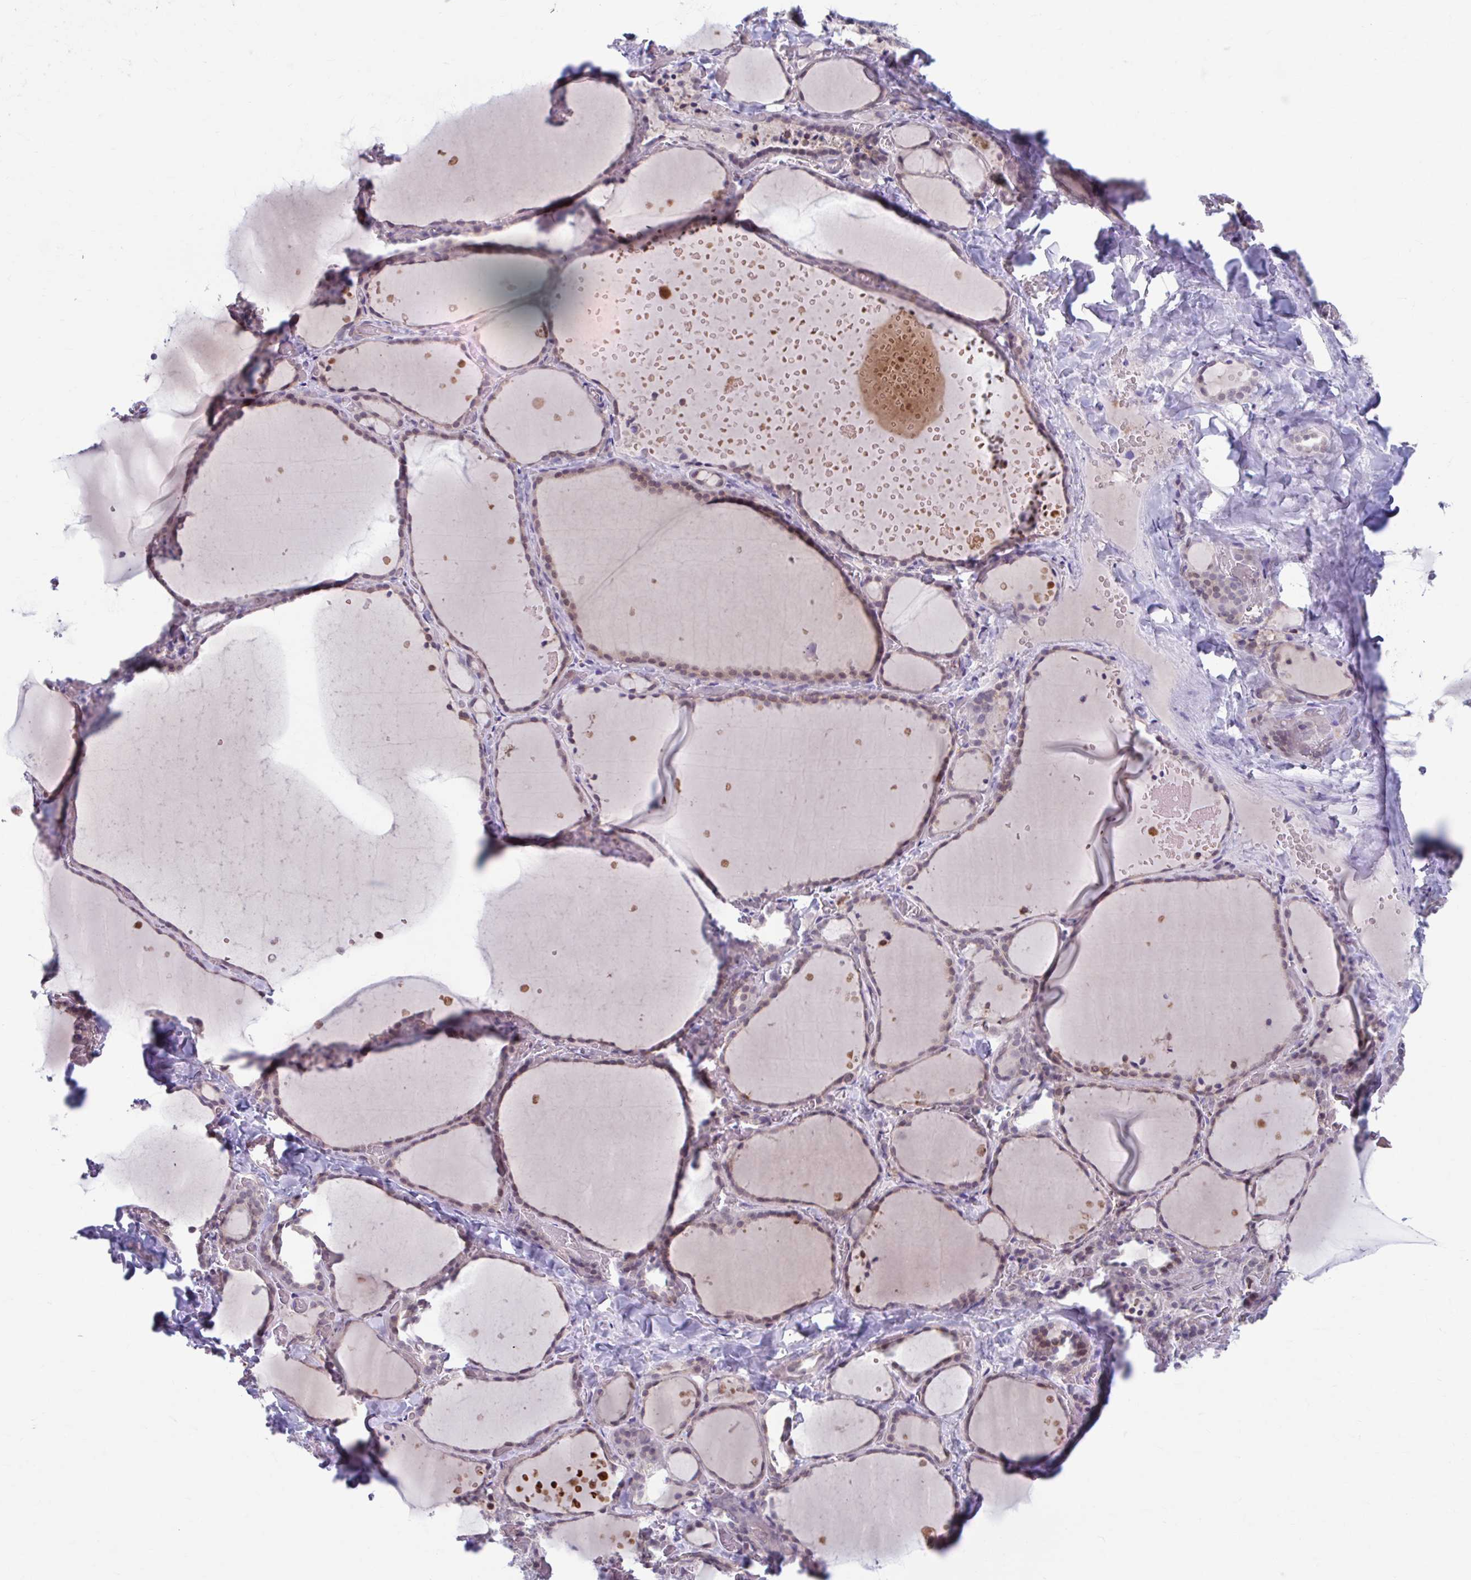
{"staining": {"intensity": "weak", "quantity": ">75%", "location": "cytoplasmic/membranous"}, "tissue": "thyroid gland", "cell_type": "Glandular cells", "image_type": "normal", "snomed": [{"axis": "morphology", "description": "Normal tissue, NOS"}, {"axis": "topography", "description": "Thyroid gland"}], "caption": "Immunohistochemical staining of normal thyroid gland exhibits >75% levels of weak cytoplasmic/membranous protein staining in about >75% of glandular cells.", "gene": "ADAT3", "patient": {"sex": "female", "age": 36}}